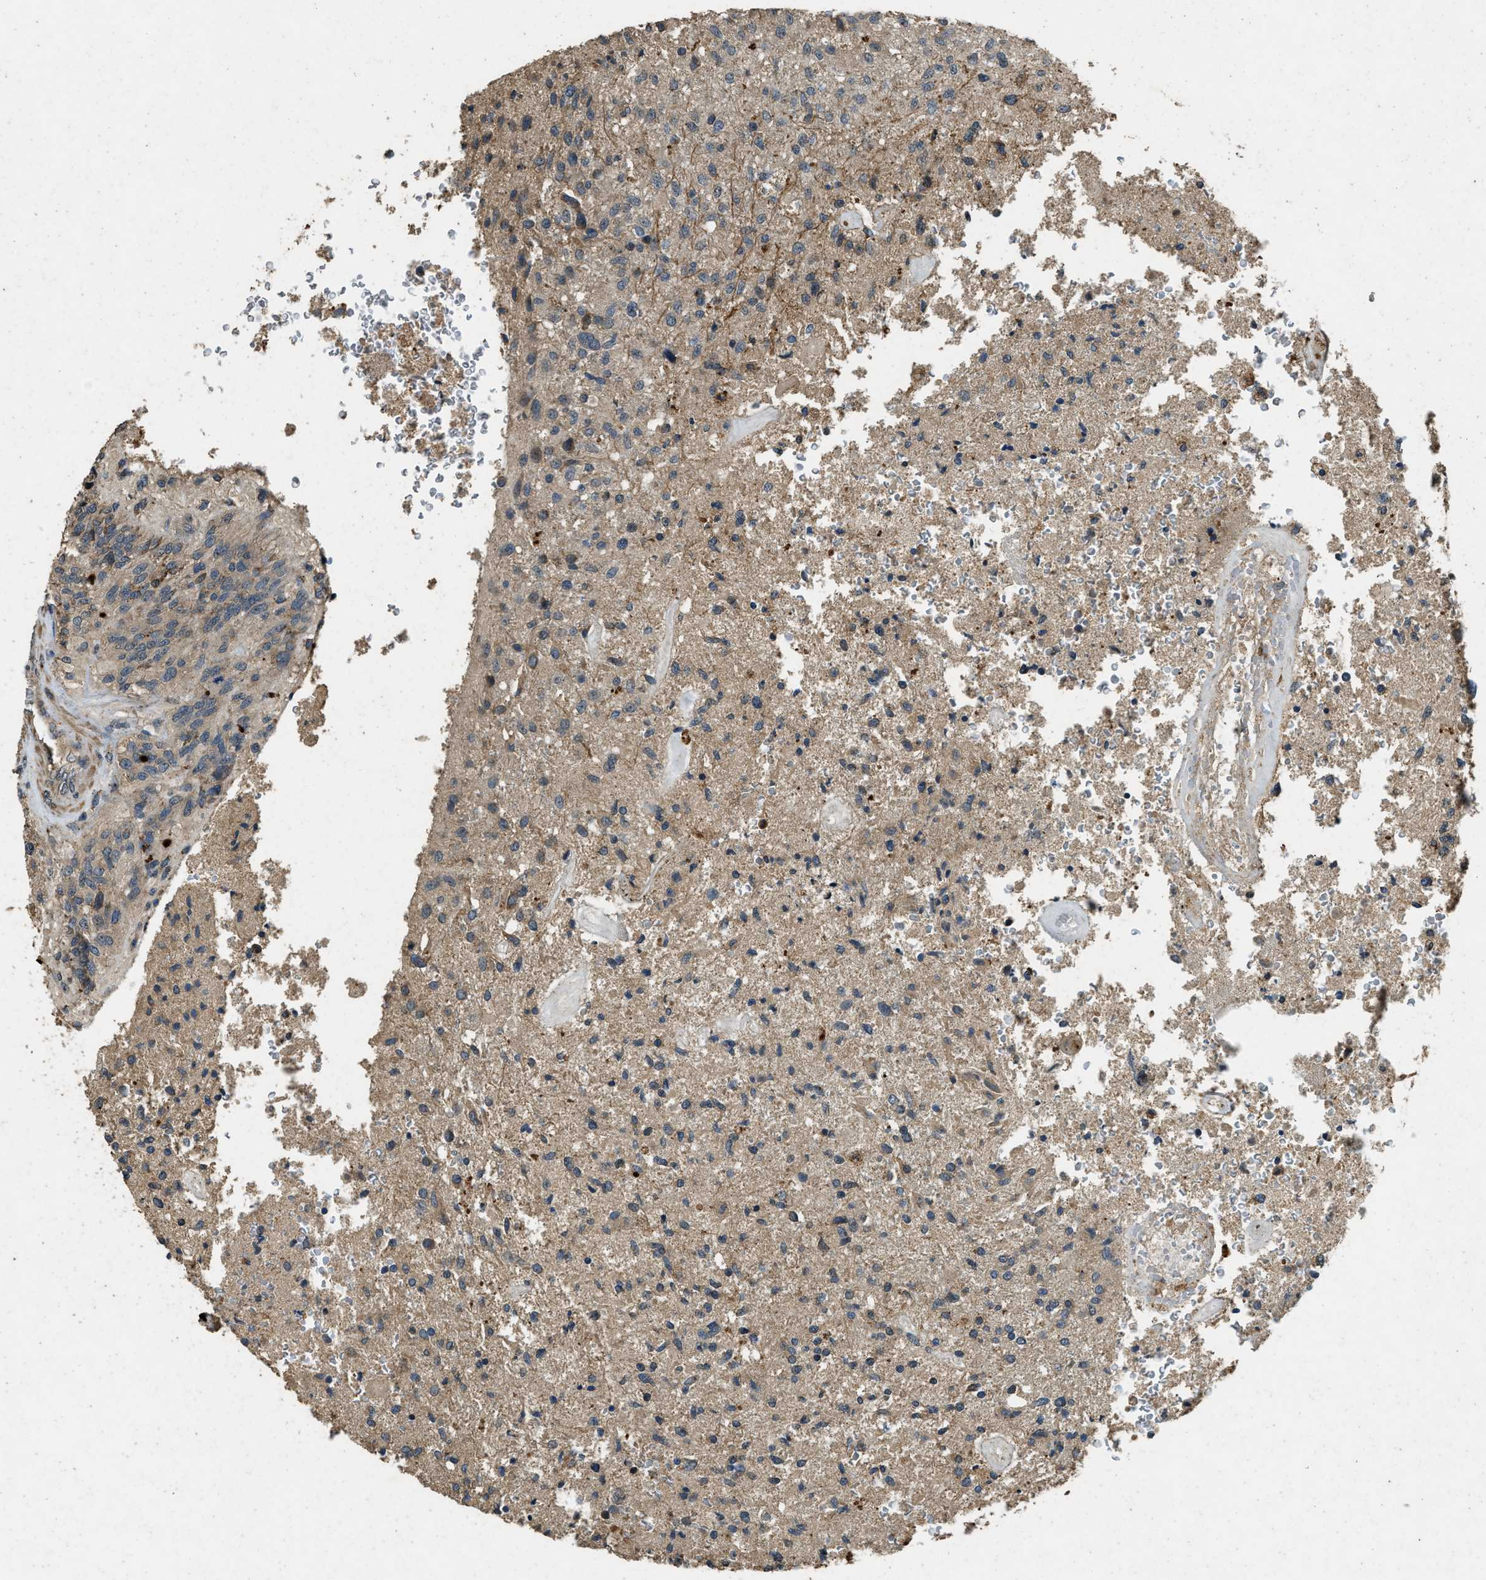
{"staining": {"intensity": "weak", "quantity": "<25%", "location": "cytoplasmic/membranous"}, "tissue": "glioma", "cell_type": "Tumor cells", "image_type": "cancer", "snomed": [{"axis": "morphology", "description": "Normal tissue, NOS"}, {"axis": "morphology", "description": "Glioma, malignant, High grade"}, {"axis": "topography", "description": "Cerebral cortex"}], "caption": "IHC of glioma shows no positivity in tumor cells.", "gene": "ATP8B1", "patient": {"sex": "male", "age": 77}}